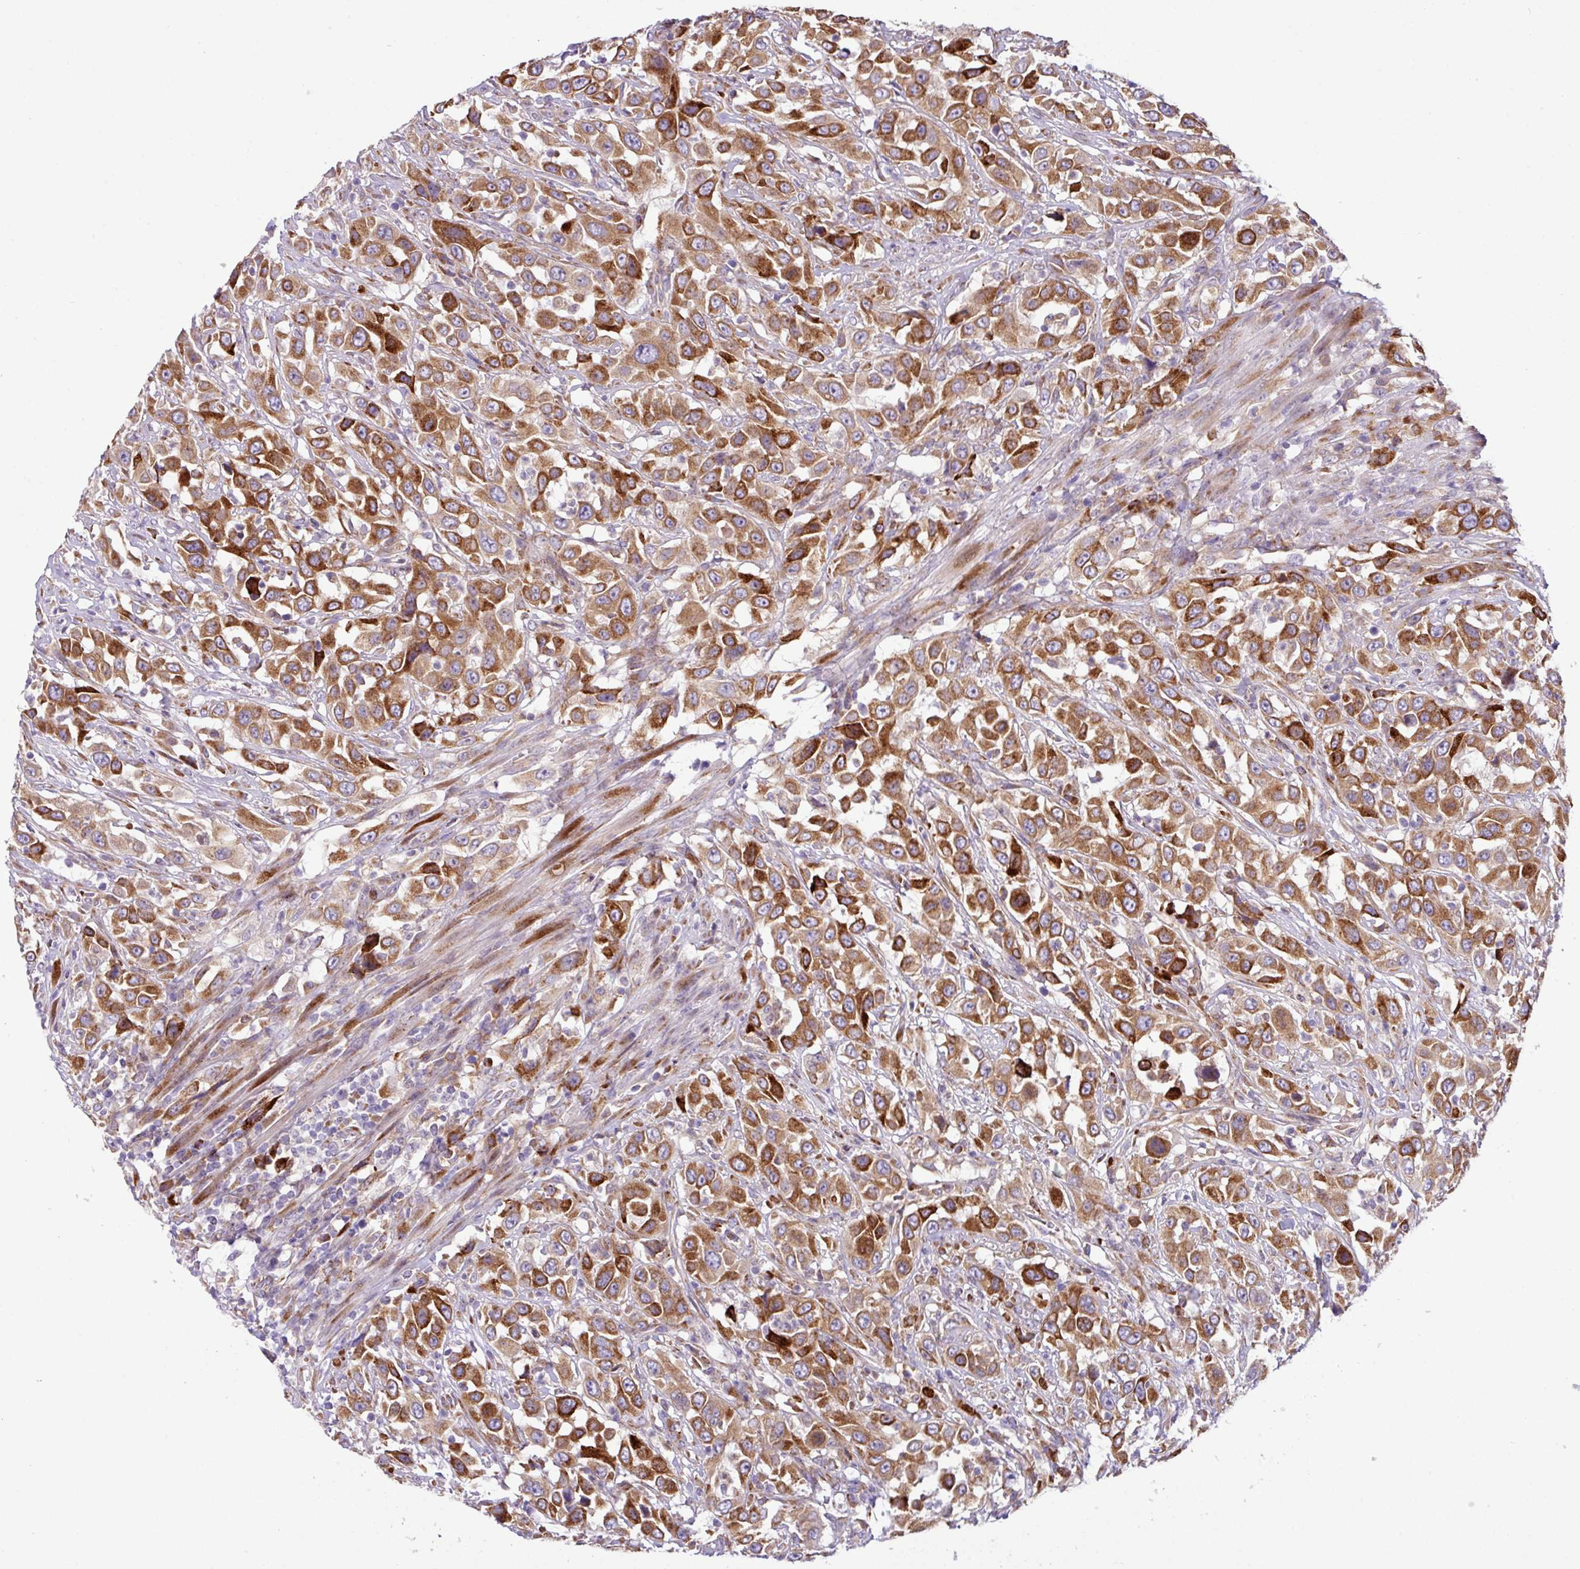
{"staining": {"intensity": "strong", "quantity": ">75%", "location": "cytoplasmic/membranous"}, "tissue": "urothelial cancer", "cell_type": "Tumor cells", "image_type": "cancer", "snomed": [{"axis": "morphology", "description": "Urothelial carcinoma, High grade"}, {"axis": "topography", "description": "Urinary bladder"}], "caption": "The immunohistochemical stain highlights strong cytoplasmic/membranous expression in tumor cells of urothelial cancer tissue. The protein is shown in brown color, while the nuclei are stained blue.", "gene": "RGS21", "patient": {"sex": "male", "age": 61}}